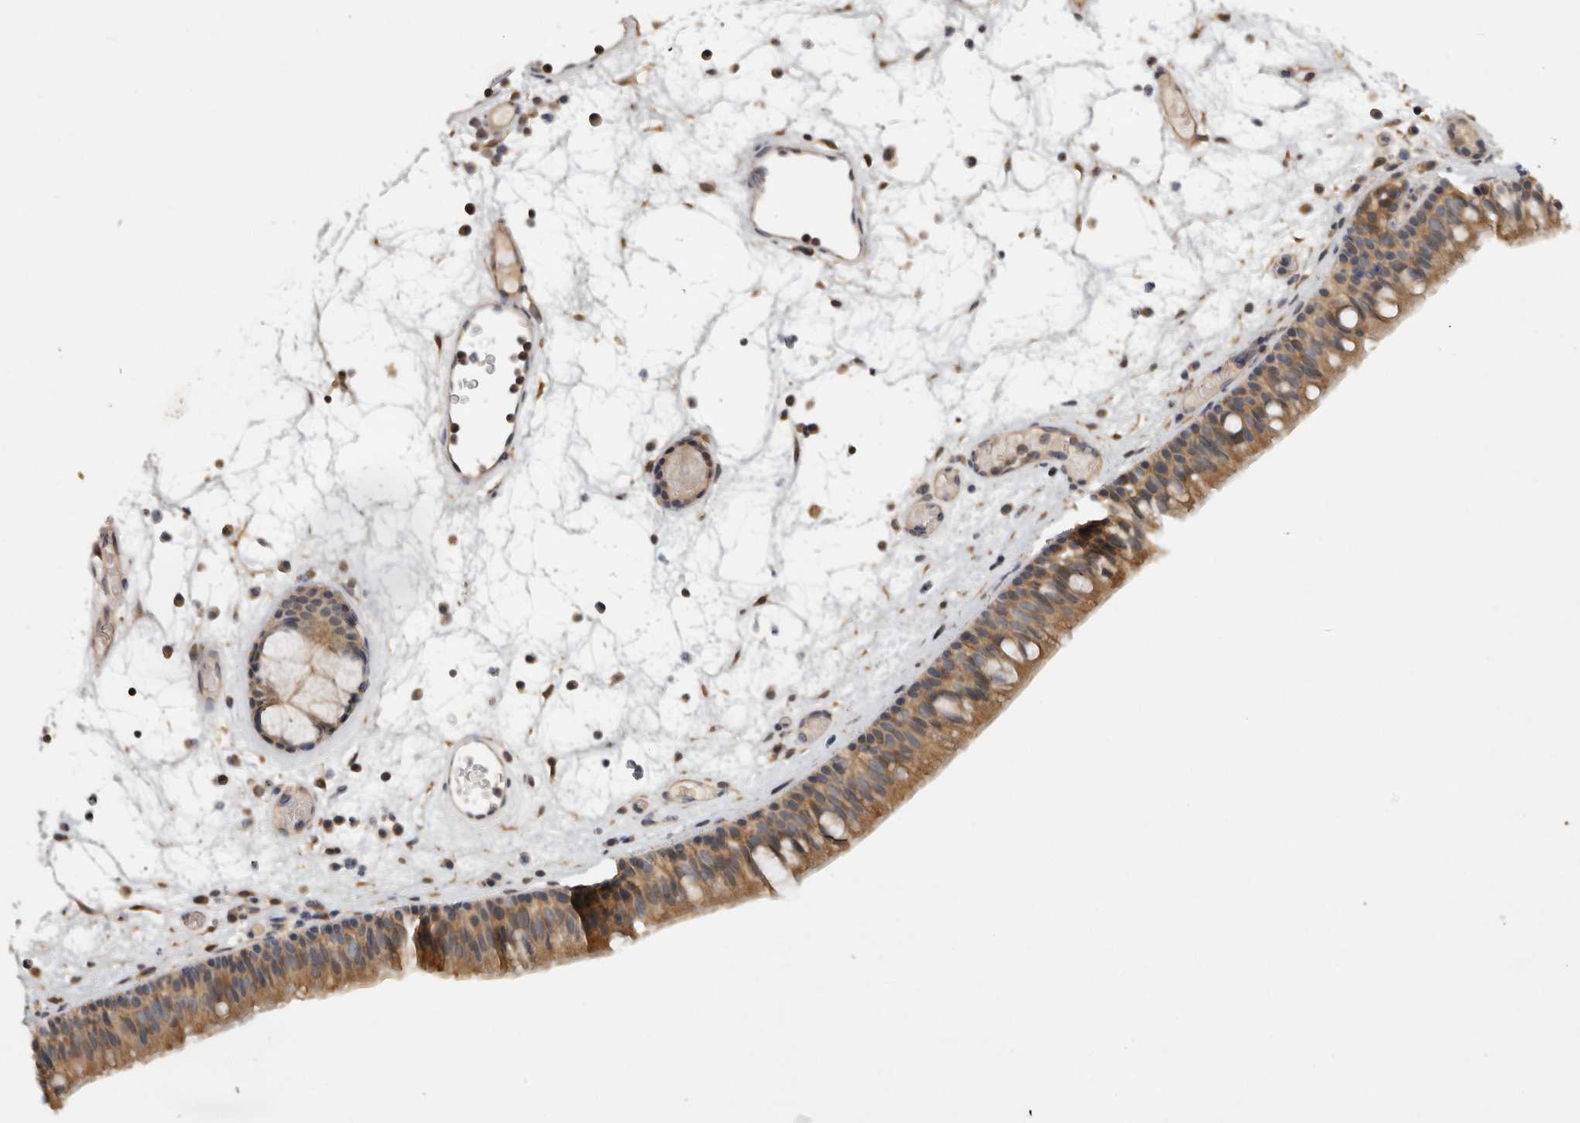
{"staining": {"intensity": "moderate", "quantity": ">75%", "location": "cytoplasmic/membranous"}, "tissue": "nasopharynx", "cell_type": "Respiratory epithelial cells", "image_type": "normal", "snomed": [{"axis": "morphology", "description": "Normal tissue, NOS"}, {"axis": "morphology", "description": "Inflammation, NOS"}, {"axis": "morphology", "description": "Malignant melanoma, Metastatic site"}, {"axis": "topography", "description": "Nasopharynx"}], "caption": "This is a histology image of immunohistochemistry (IHC) staining of unremarkable nasopharynx, which shows moderate expression in the cytoplasmic/membranous of respiratory epithelial cells.", "gene": "ACAT2", "patient": {"sex": "male", "age": 70}}